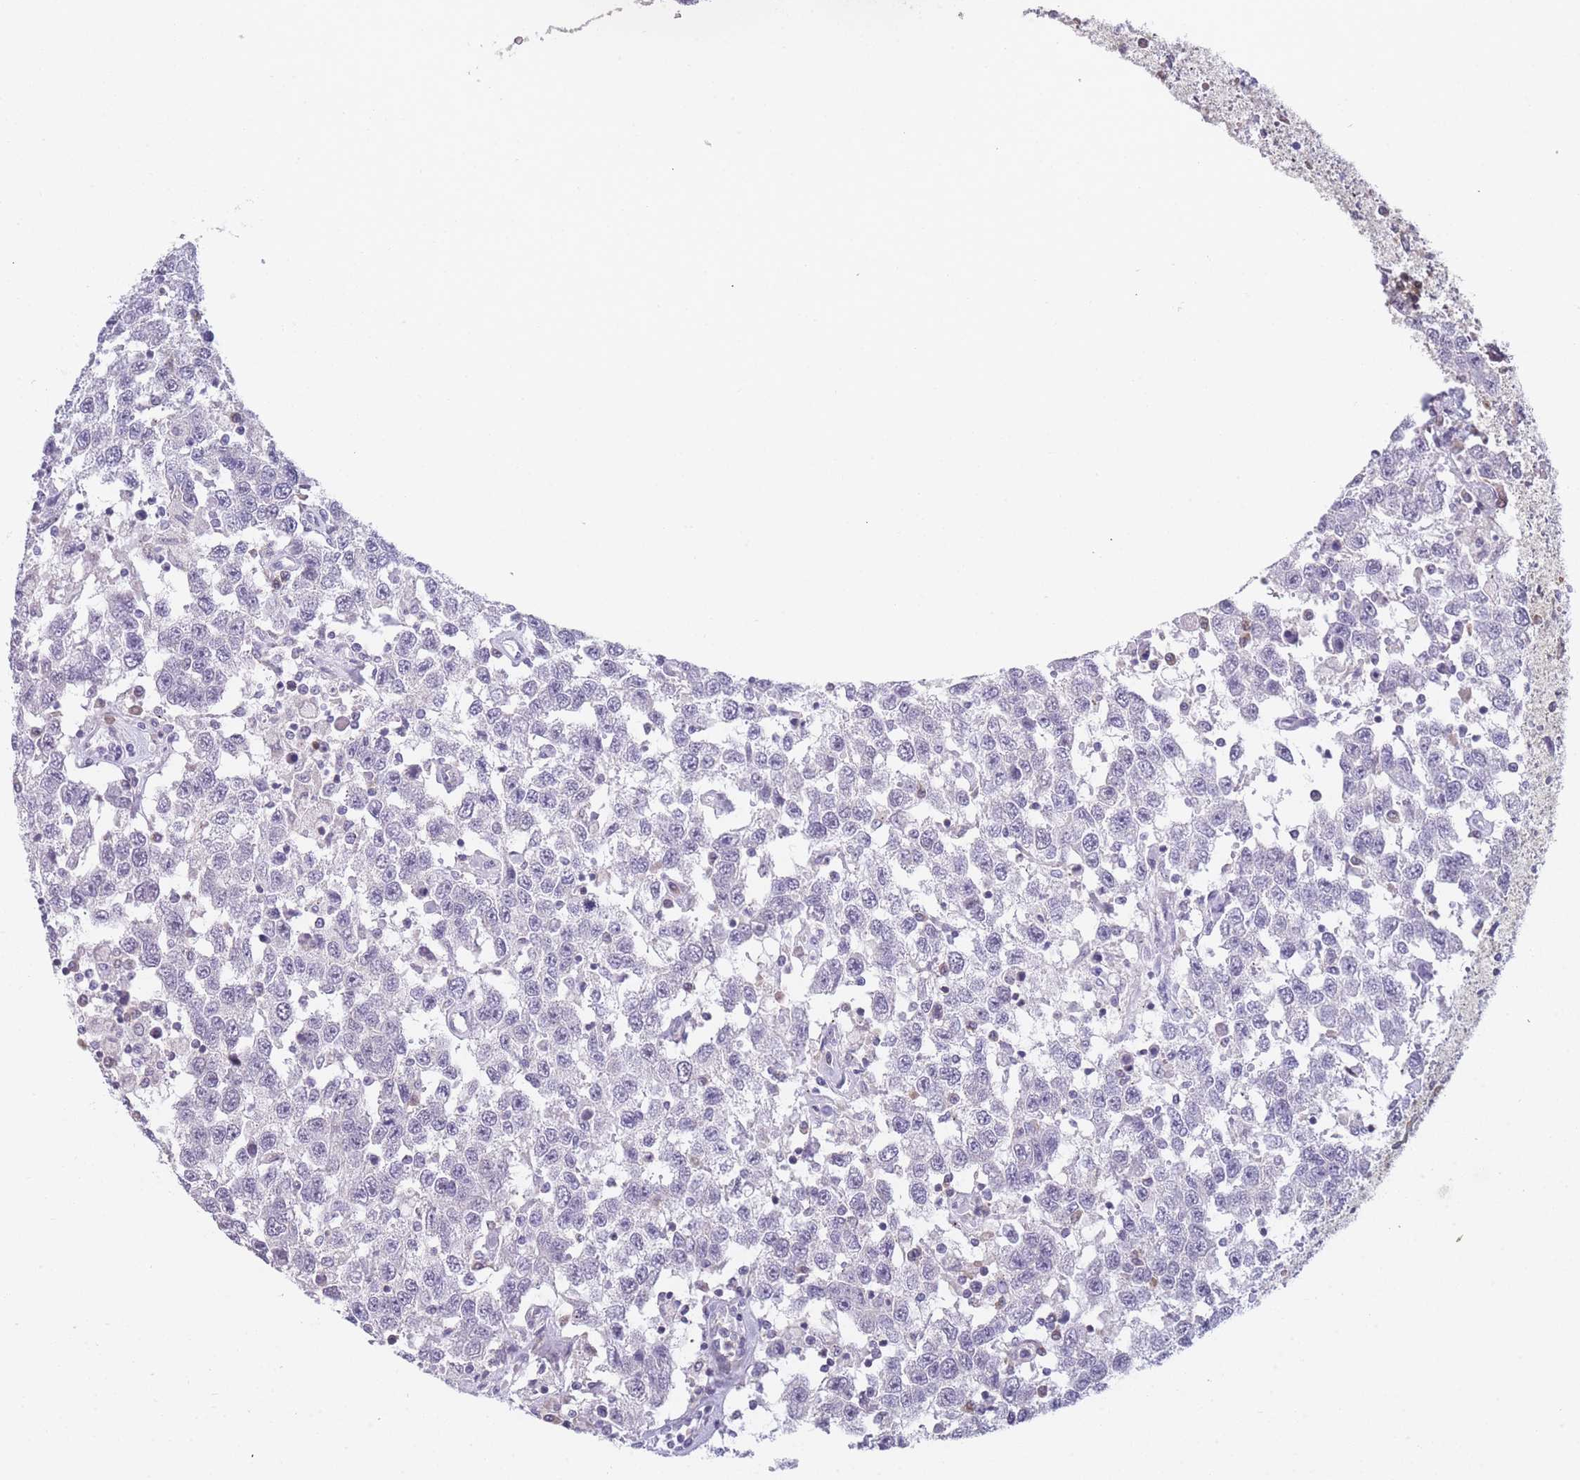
{"staining": {"intensity": "negative", "quantity": "none", "location": "none"}, "tissue": "testis cancer", "cell_type": "Tumor cells", "image_type": "cancer", "snomed": [{"axis": "morphology", "description": "Seminoma, NOS"}, {"axis": "topography", "description": "Testis"}], "caption": "This is an IHC histopathology image of seminoma (testis). There is no staining in tumor cells.", "gene": "MRI1", "patient": {"sex": "male", "age": 41}}